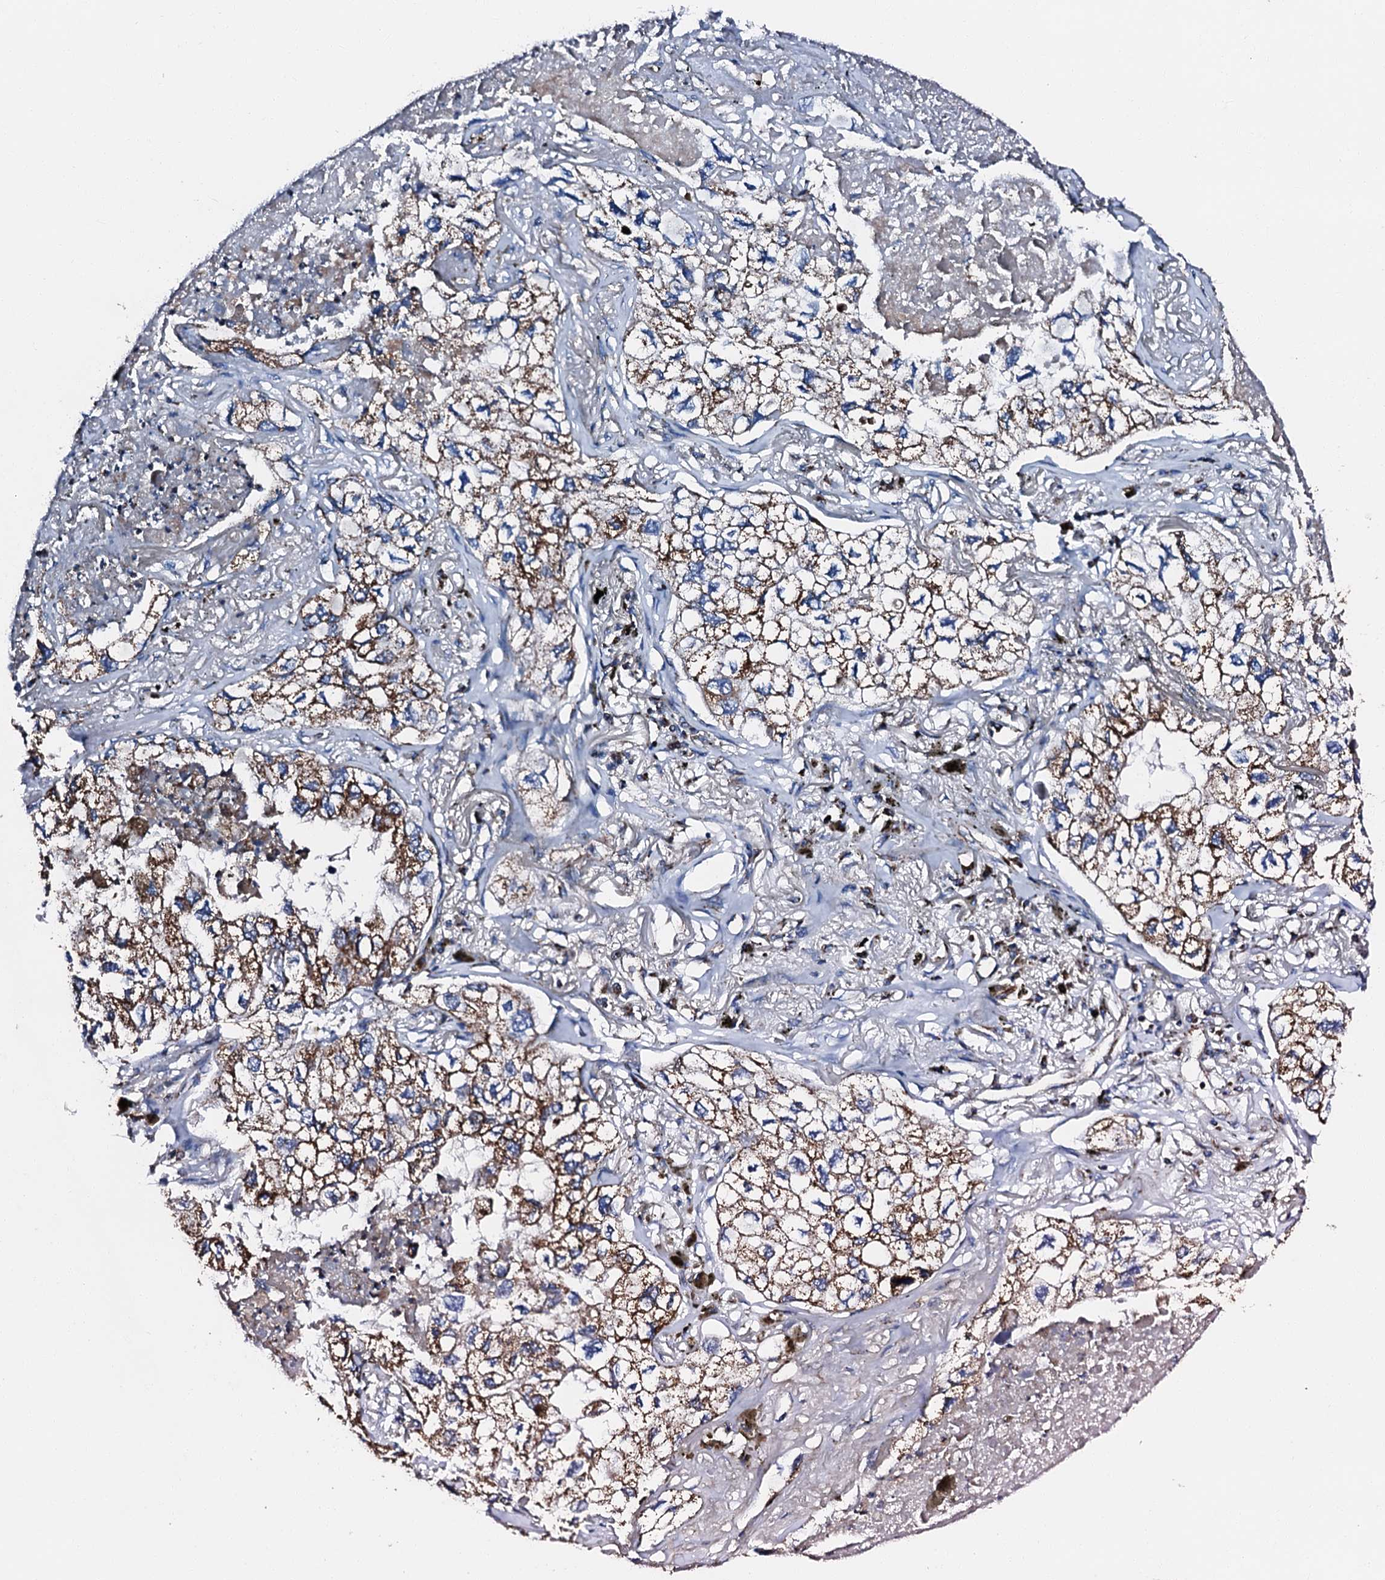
{"staining": {"intensity": "moderate", "quantity": ">75%", "location": "cytoplasmic/membranous"}, "tissue": "lung cancer", "cell_type": "Tumor cells", "image_type": "cancer", "snomed": [{"axis": "morphology", "description": "Adenocarcinoma, NOS"}, {"axis": "topography", "description": "Lung"}], "caption": "Brown immunohistochemical staining in human lung cancer reveals moderate cytoplasmic/membranous expression in approximately >75% of tumor cells. (DAB (3,3'-diaminobenzidine) IHC, brown staining for protein, blue staining for nuclei).", "gene": "HADH", "patient": {"sex": "male", "age": 65}}